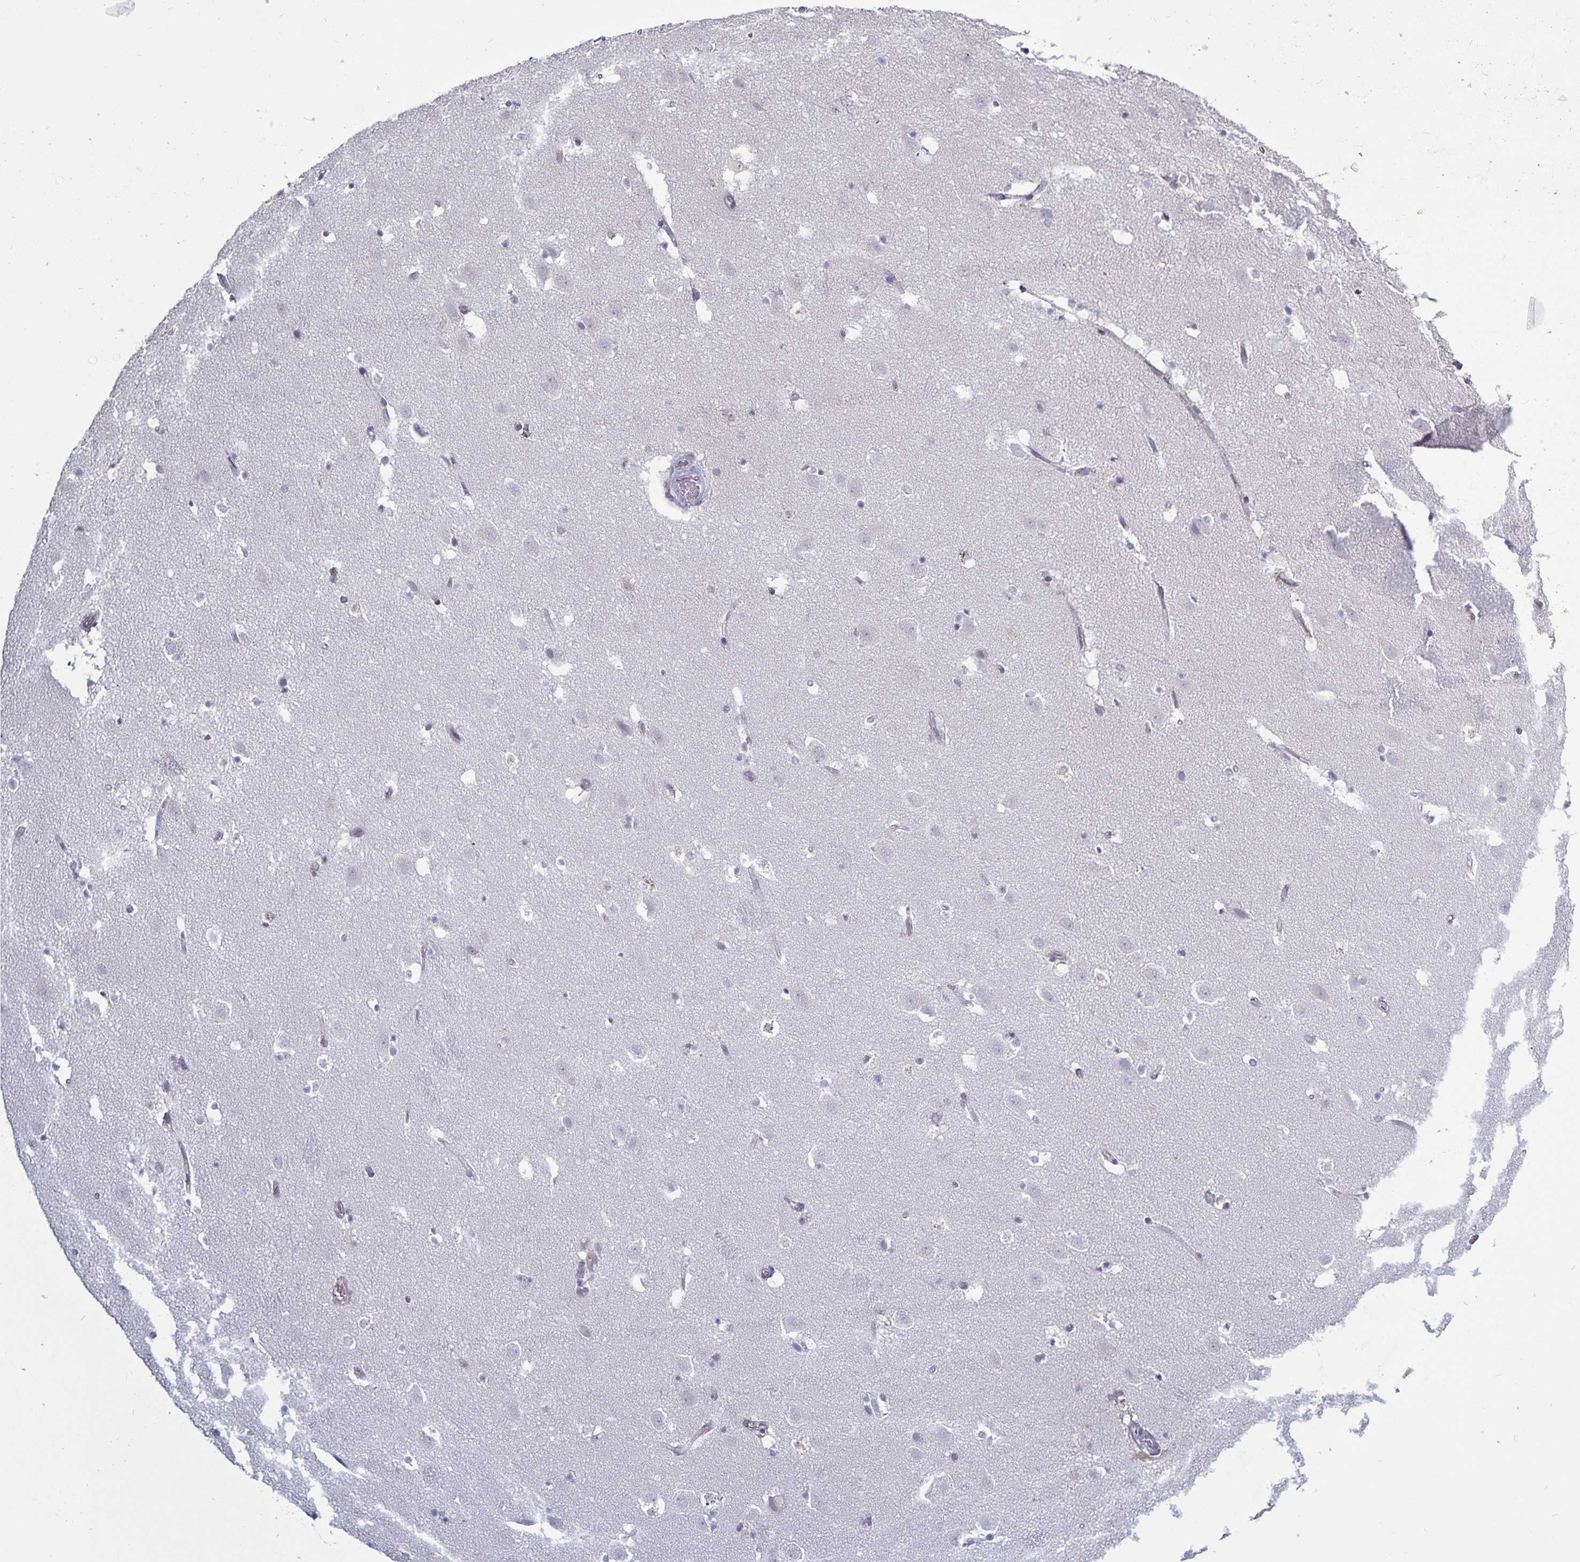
{"staining": {"intensity": "negative", "quantity": "none", "location": "none"}, "tissue": "caudate", "cell_type": "Glial cells", "image_type": "normal", "snomed": [{"axis": "morphology", "description": "Normal tissue, NOS"}, {"axis": "topography", "description": "Lateral ventricle wall"}], "caption": "The image displays no significant positivity in glial cells of caudate. Brightfield microscopy of immunohistochemistry stained with DAB (brown) and hematoxylin (blue), captured at high magnification.", "gene": "PLCB3", "patient": {"sex": "male", "age": 37}}